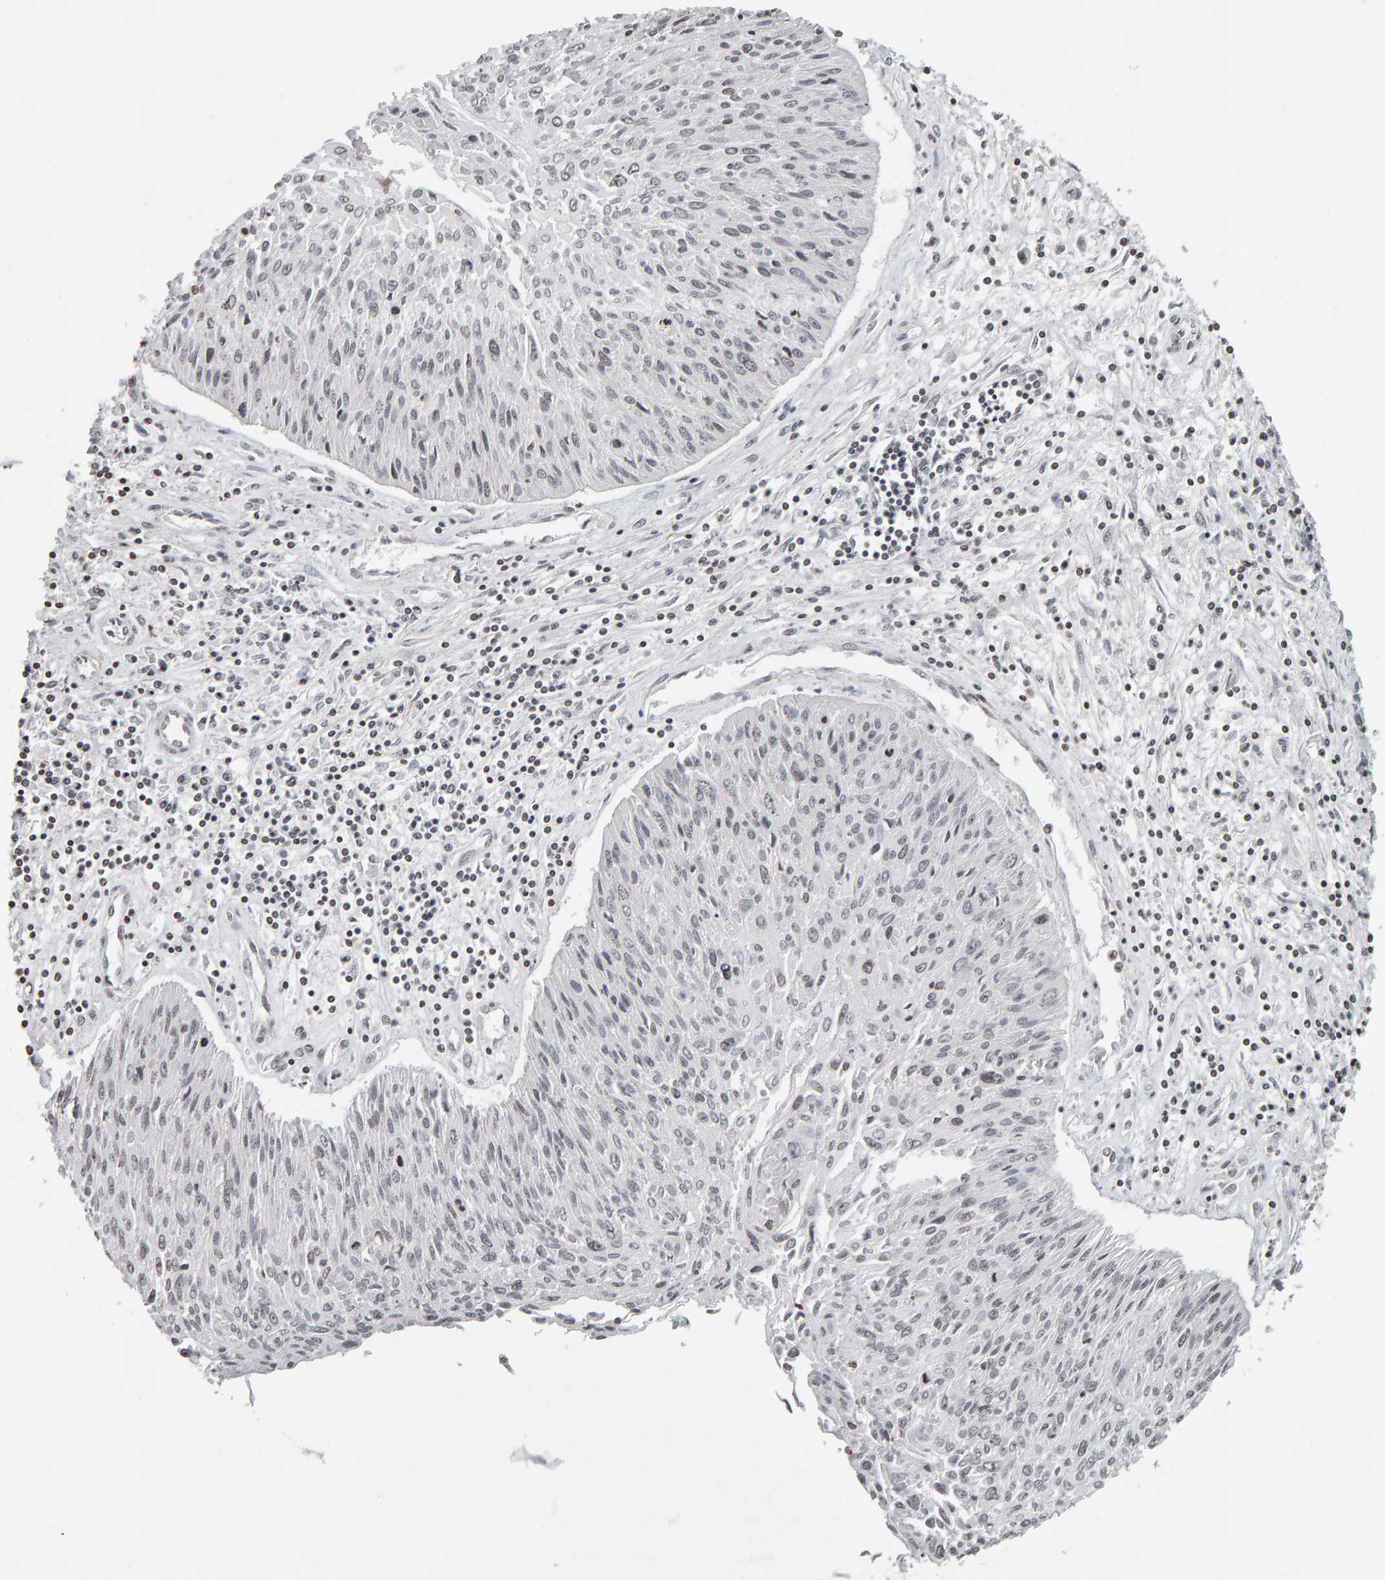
{"staining": {"intensity": "weak", "quantity": "25%-75%", "location": "nuclear"}, "tissue": "cervical cancer", "cell_type": "Tumor cells", "image_type": "cancer", "snomed": [{"axis": "morphology", "description": "Squamous cell carcinoma, NOS"}, {"axis": "topography", "description": "Cervix"}], "caption": "Protein staining of cervical cancer (squamous cell carcinoma) tissue displays weak nuclear expression in approximately 25%-75% of tumor cells.", "gene": "AFF4", "patient": {"sex": "female", "age": 51}}